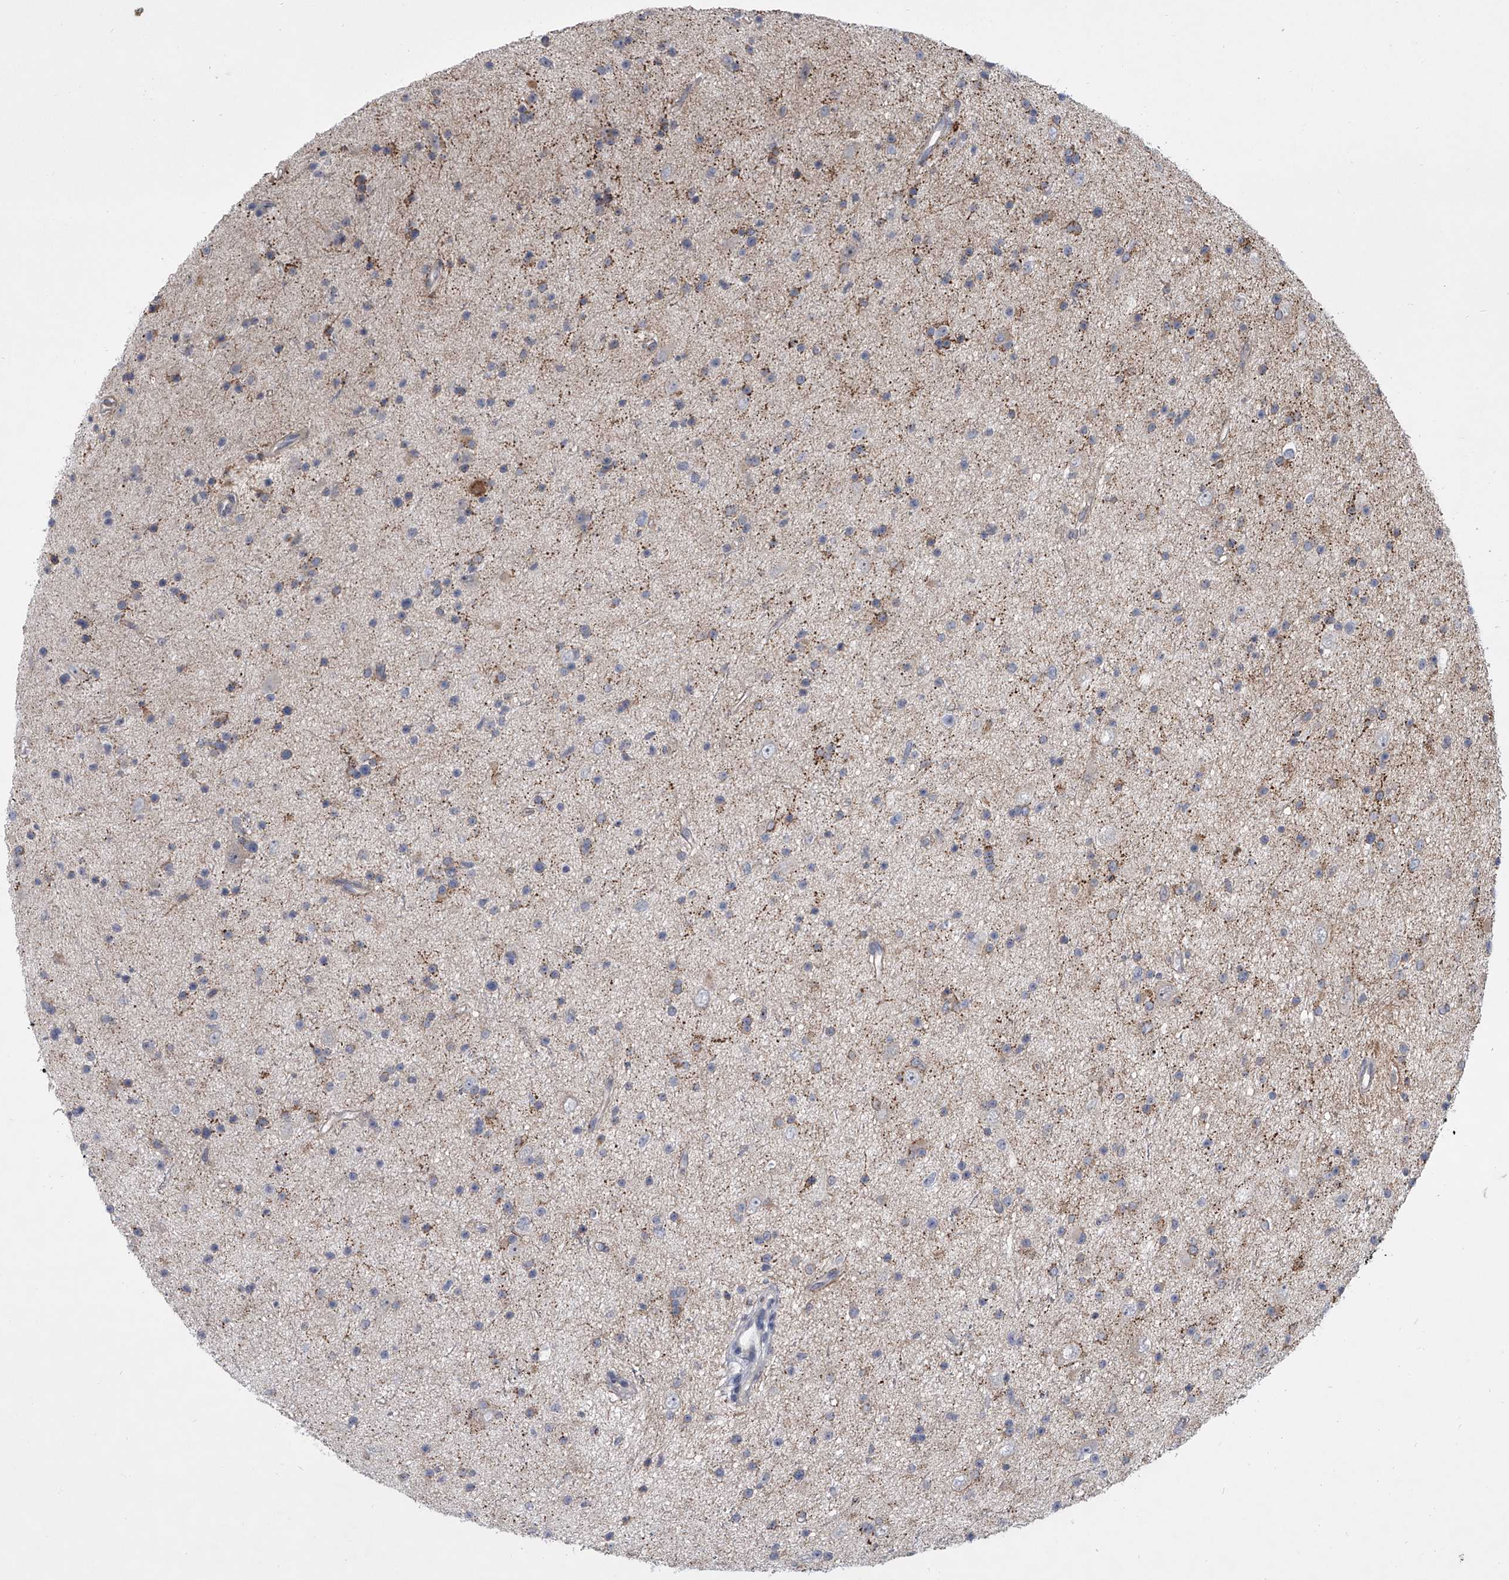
{"staining": {"intensity": "weak", "quantity": "<25%", "location": "cytoplasmic/membranous"}, "tissue": "glioma", "cell_type": "Tumor cells", "image_type": "cancer", "snomed": [{"axis": "morphology", "description": "Glioma, malignant, Low grade"}, {"axis": "topography", "description": "Cerebral cortex"}], "caption": "Tumor cells are negative for protein expression in human glioma.", "gene": "HEATR6", "patient": {"sex": "female", "age": 39}}